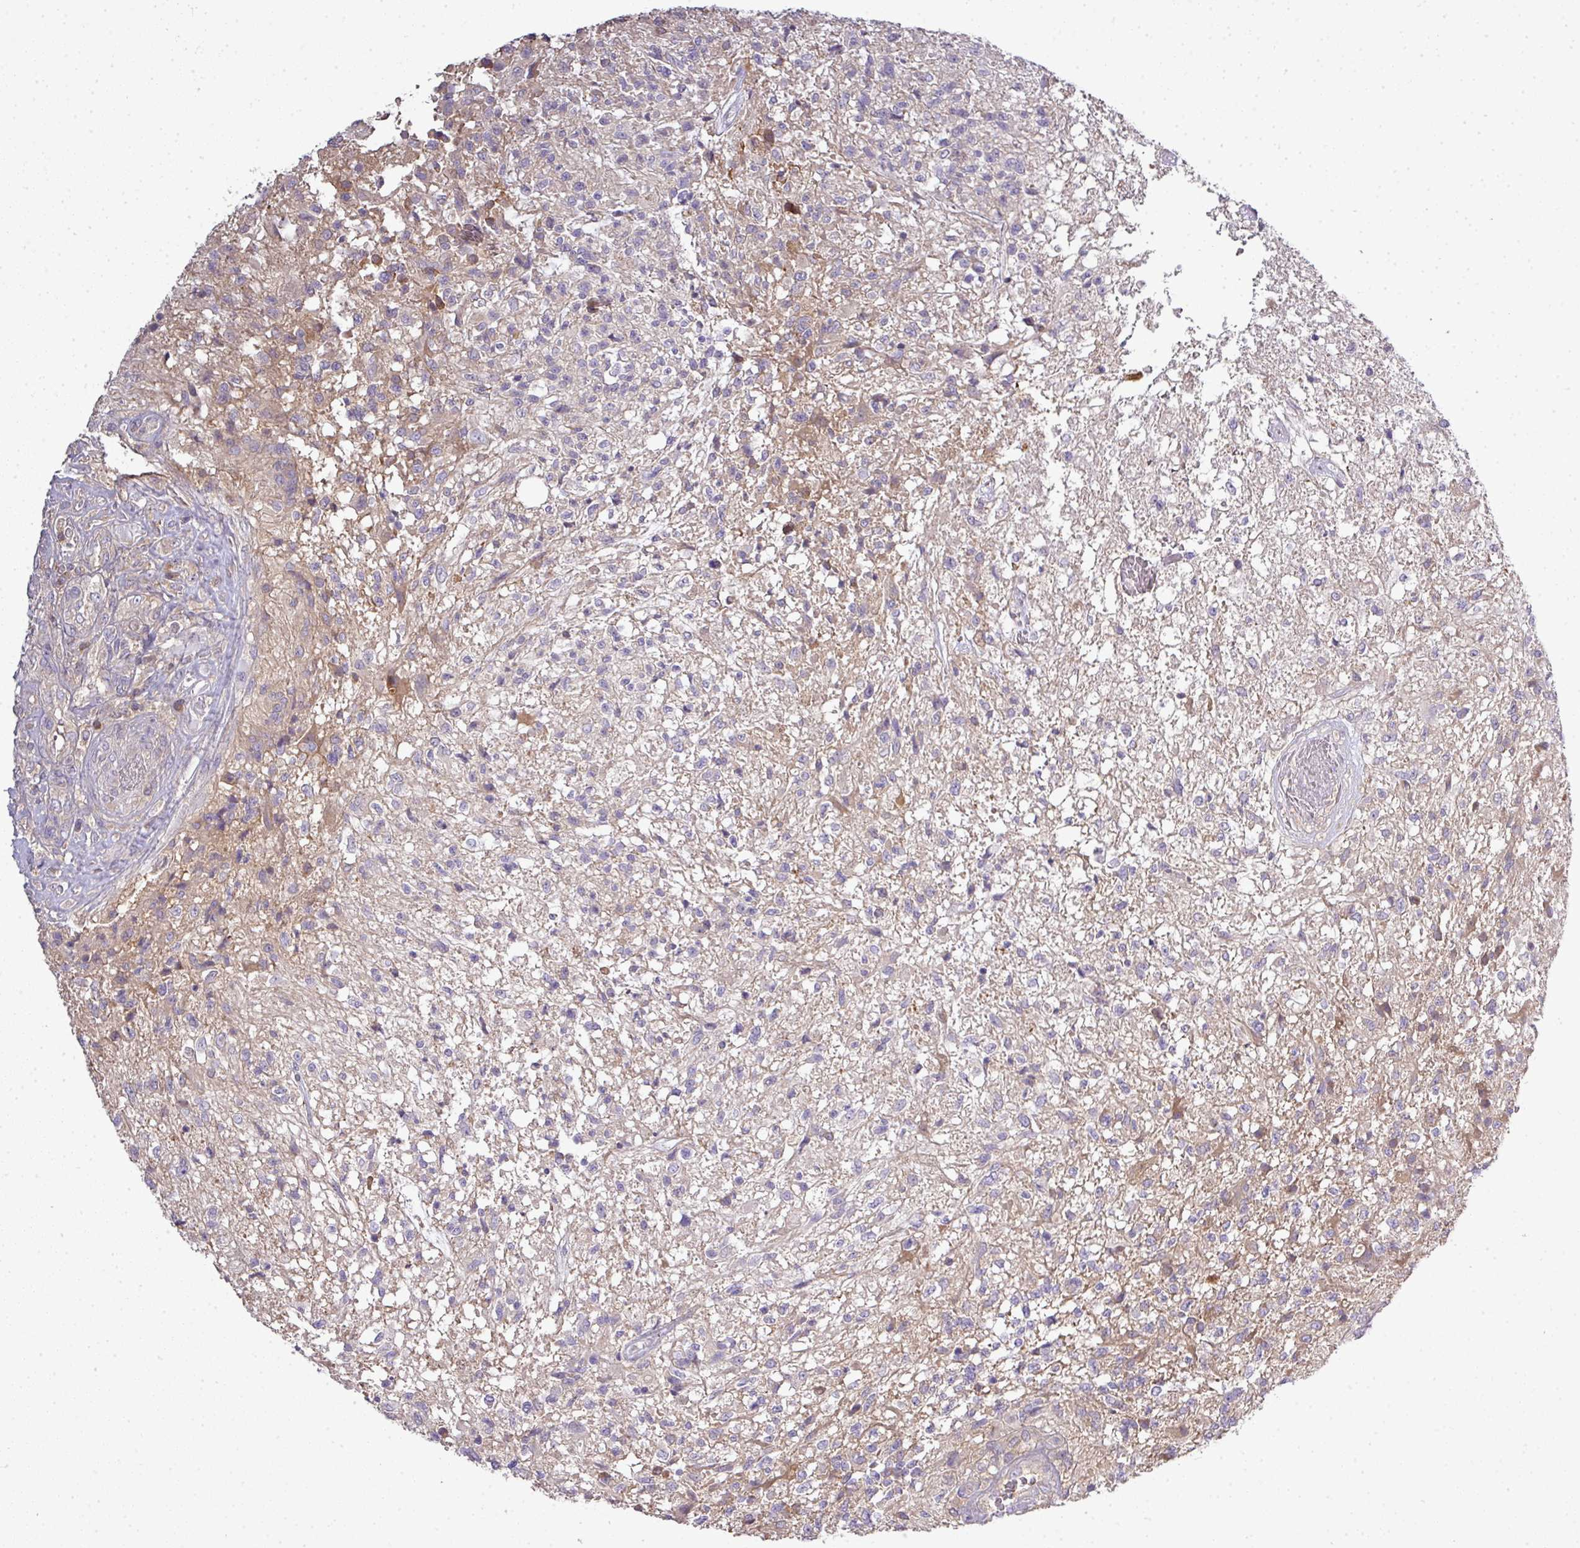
{"staining": {"intensity": "weak", "quantity": "<25%", "location": "cytoplasmic/membranous"}, "tissue": "glioma", "cell_type": "Tumor cells", "image_type": "cancer", "snomed": [{"axis": "morphology", "description": "Glioma, malignant, High grade"}, {"axis": "topography", "description": "Brain"}], "caption": "Tumor cells are negative for protein expression in human glioma. (Stains: DAB immunohistochemistry (IHC) with hematoxylin counter stain, Microscopy: brightfield microscopy at high magnification).", "gene": "STAT5A", "patient": {"sex": "male", "age": 56}}